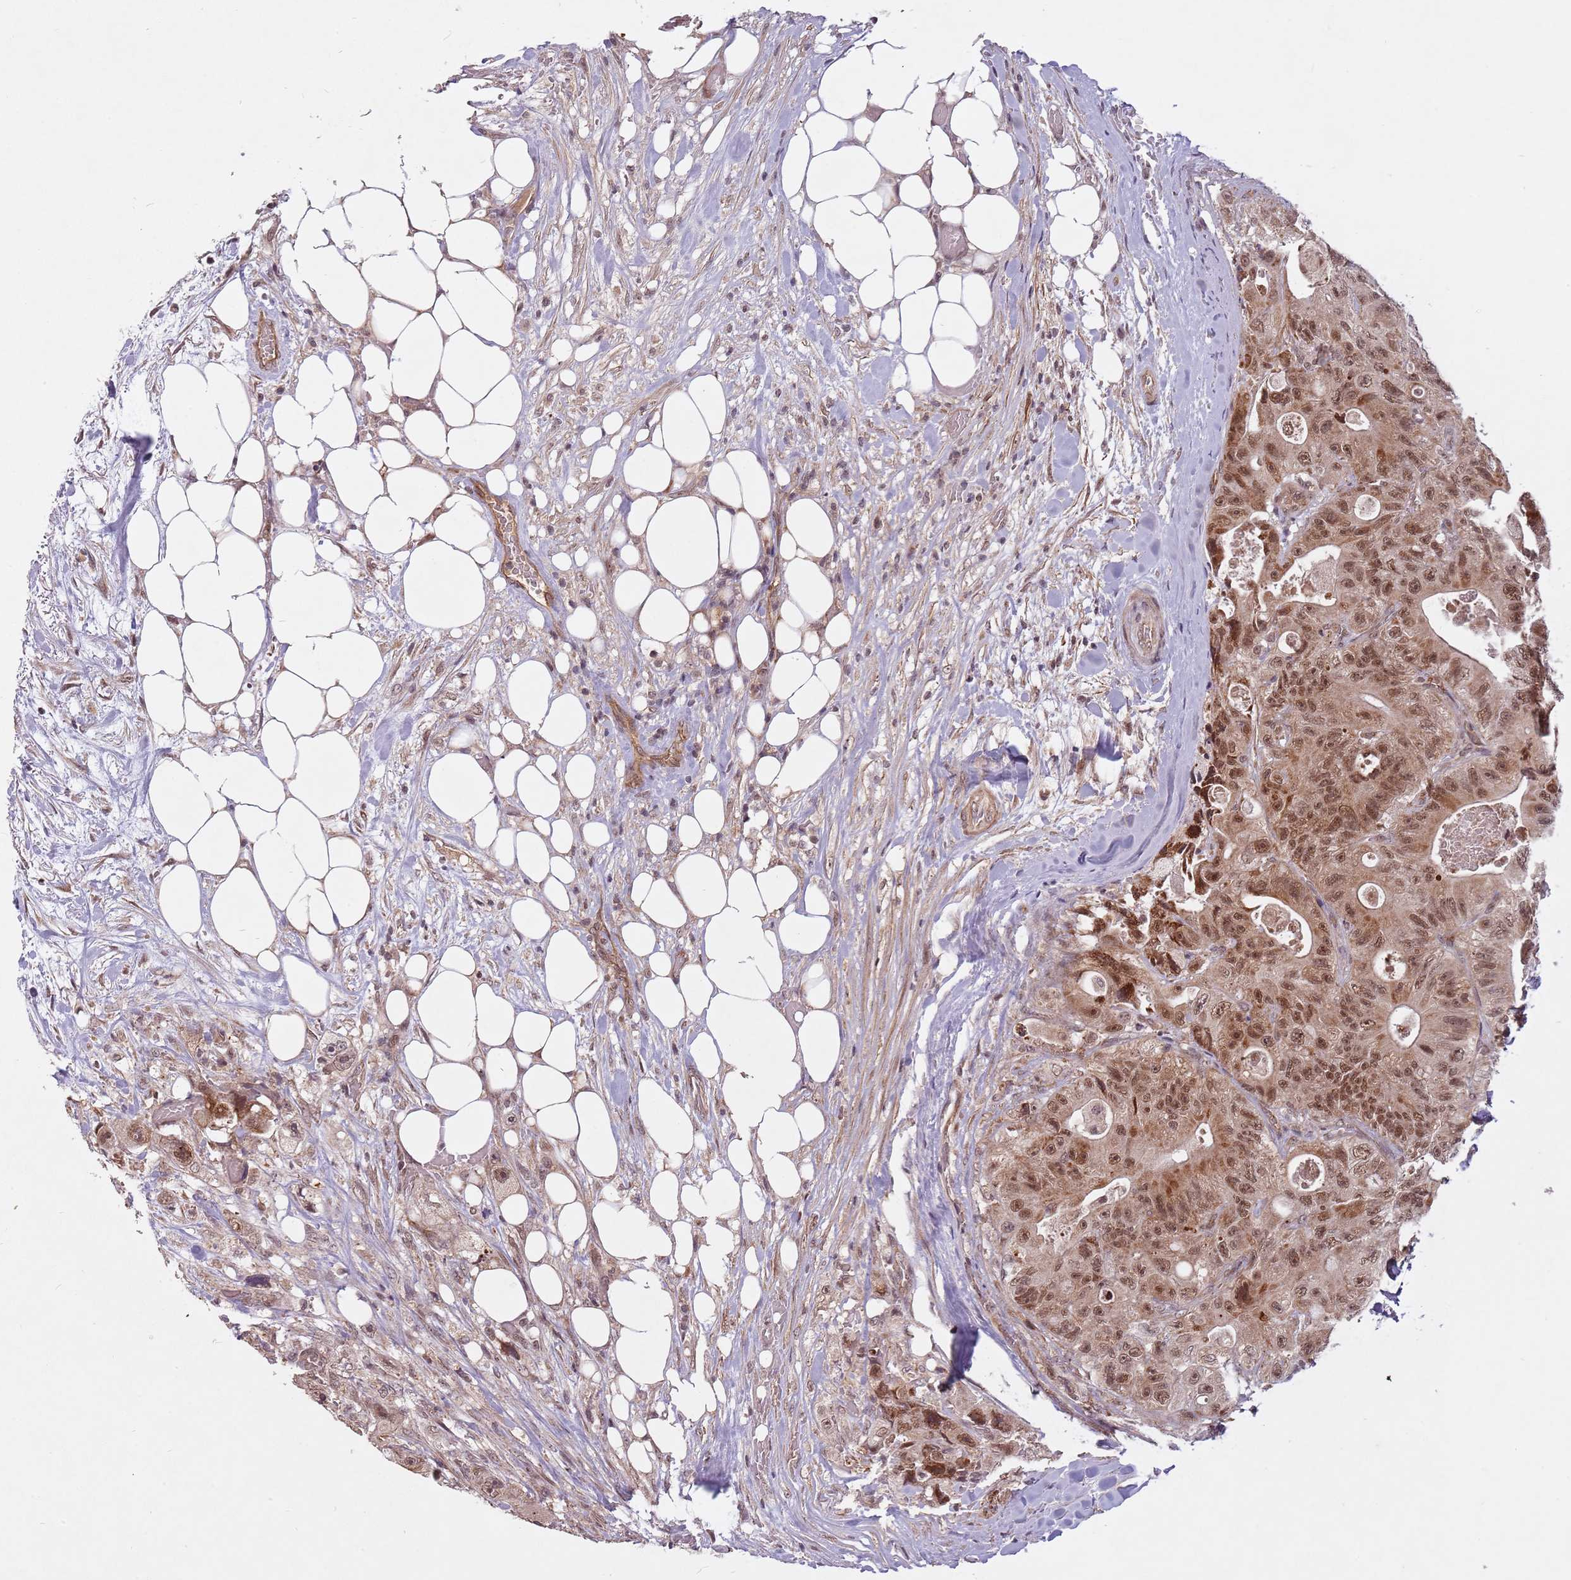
{"staining": {"intensity": "moderate", "quantity": ">75%", "location": "cytoplasmic/membranous,nuclear"}, "tissue": "colorectal cancer", "cell_type": "Tumor cells", "image_type": "cancer", "snomed": [{"axis": "morphology", "description": "Adenocarcinoma, NOS"}, {"axis": "topography", "description": "Colon"}], "caption": "Immunohistochemistry (IHC) staining of colorectal cancer (adenocarcinoma), which displays medium levels of moderate cytoplasmic/membranous and nuclear staining in about >75% of tumor cells indicating moderate cytoplasmic/membranous and nuclear protein expression. The staining was performed using DAB (3,3'-diaminobenzidine) (brown) for protein detection and nuclei were counterstained in hematoxylin (blue).", "gene": "SUDS3", "patient": {"sex": "female", "age": 46}}